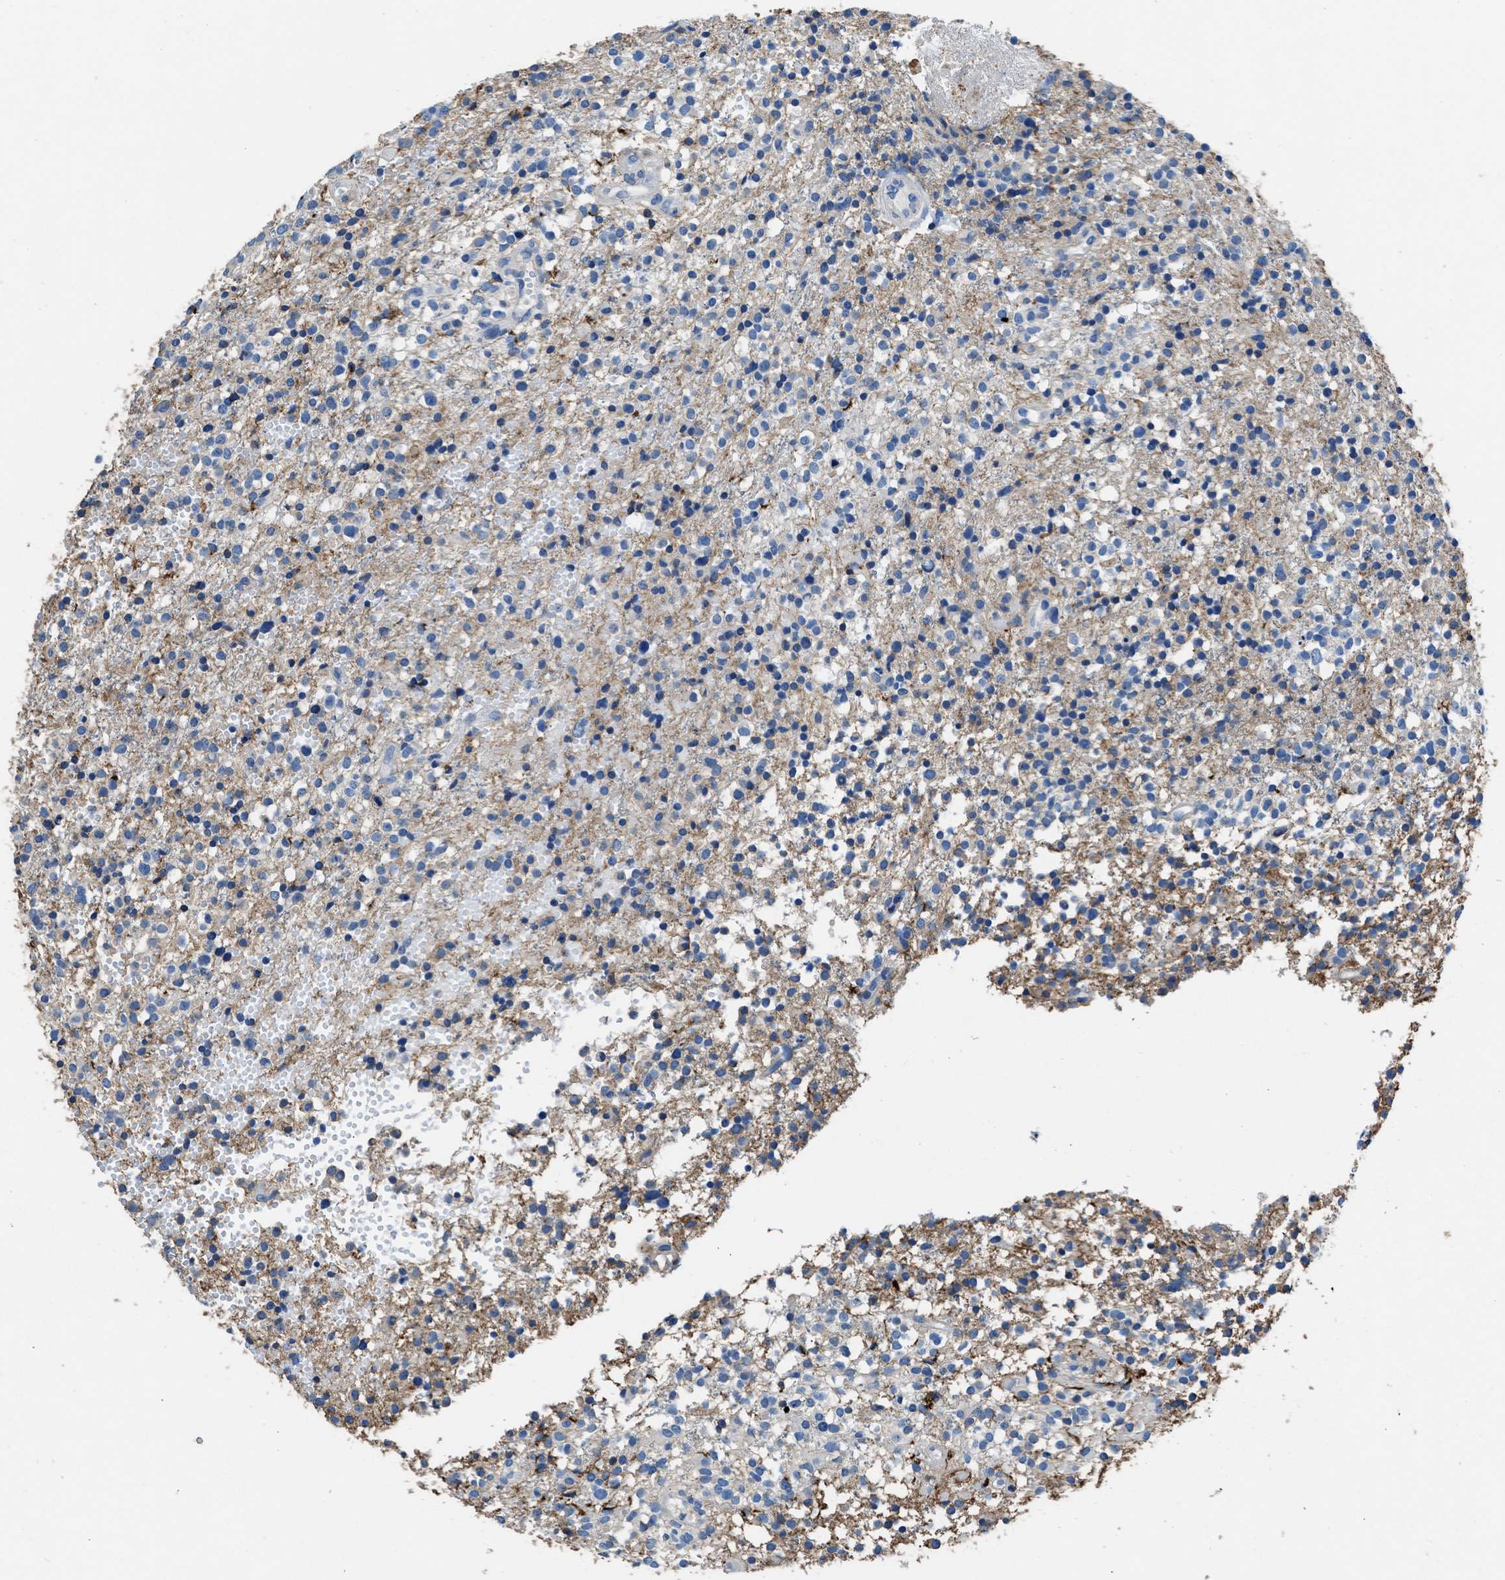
{"staining": {"intensity": "weak", "quantity": "<25%", "location": "cytoplasmic/membranous"}, "tissue": "glioma", "cell_type": "Tumor cells", "image_type": "cancer", "snomed": [{"axis": "morphology", "description": "Glioma, malignant, High grade"}, {"axis": "topography", "description": "Brain"}], "caption": "This is an immunohistochemistry (IHC) image of malignant glioma (high-grade). There is no staining in tumor cells.", "gene": "KCNQ4", "patient": {"sex": "female", "age": 59}}